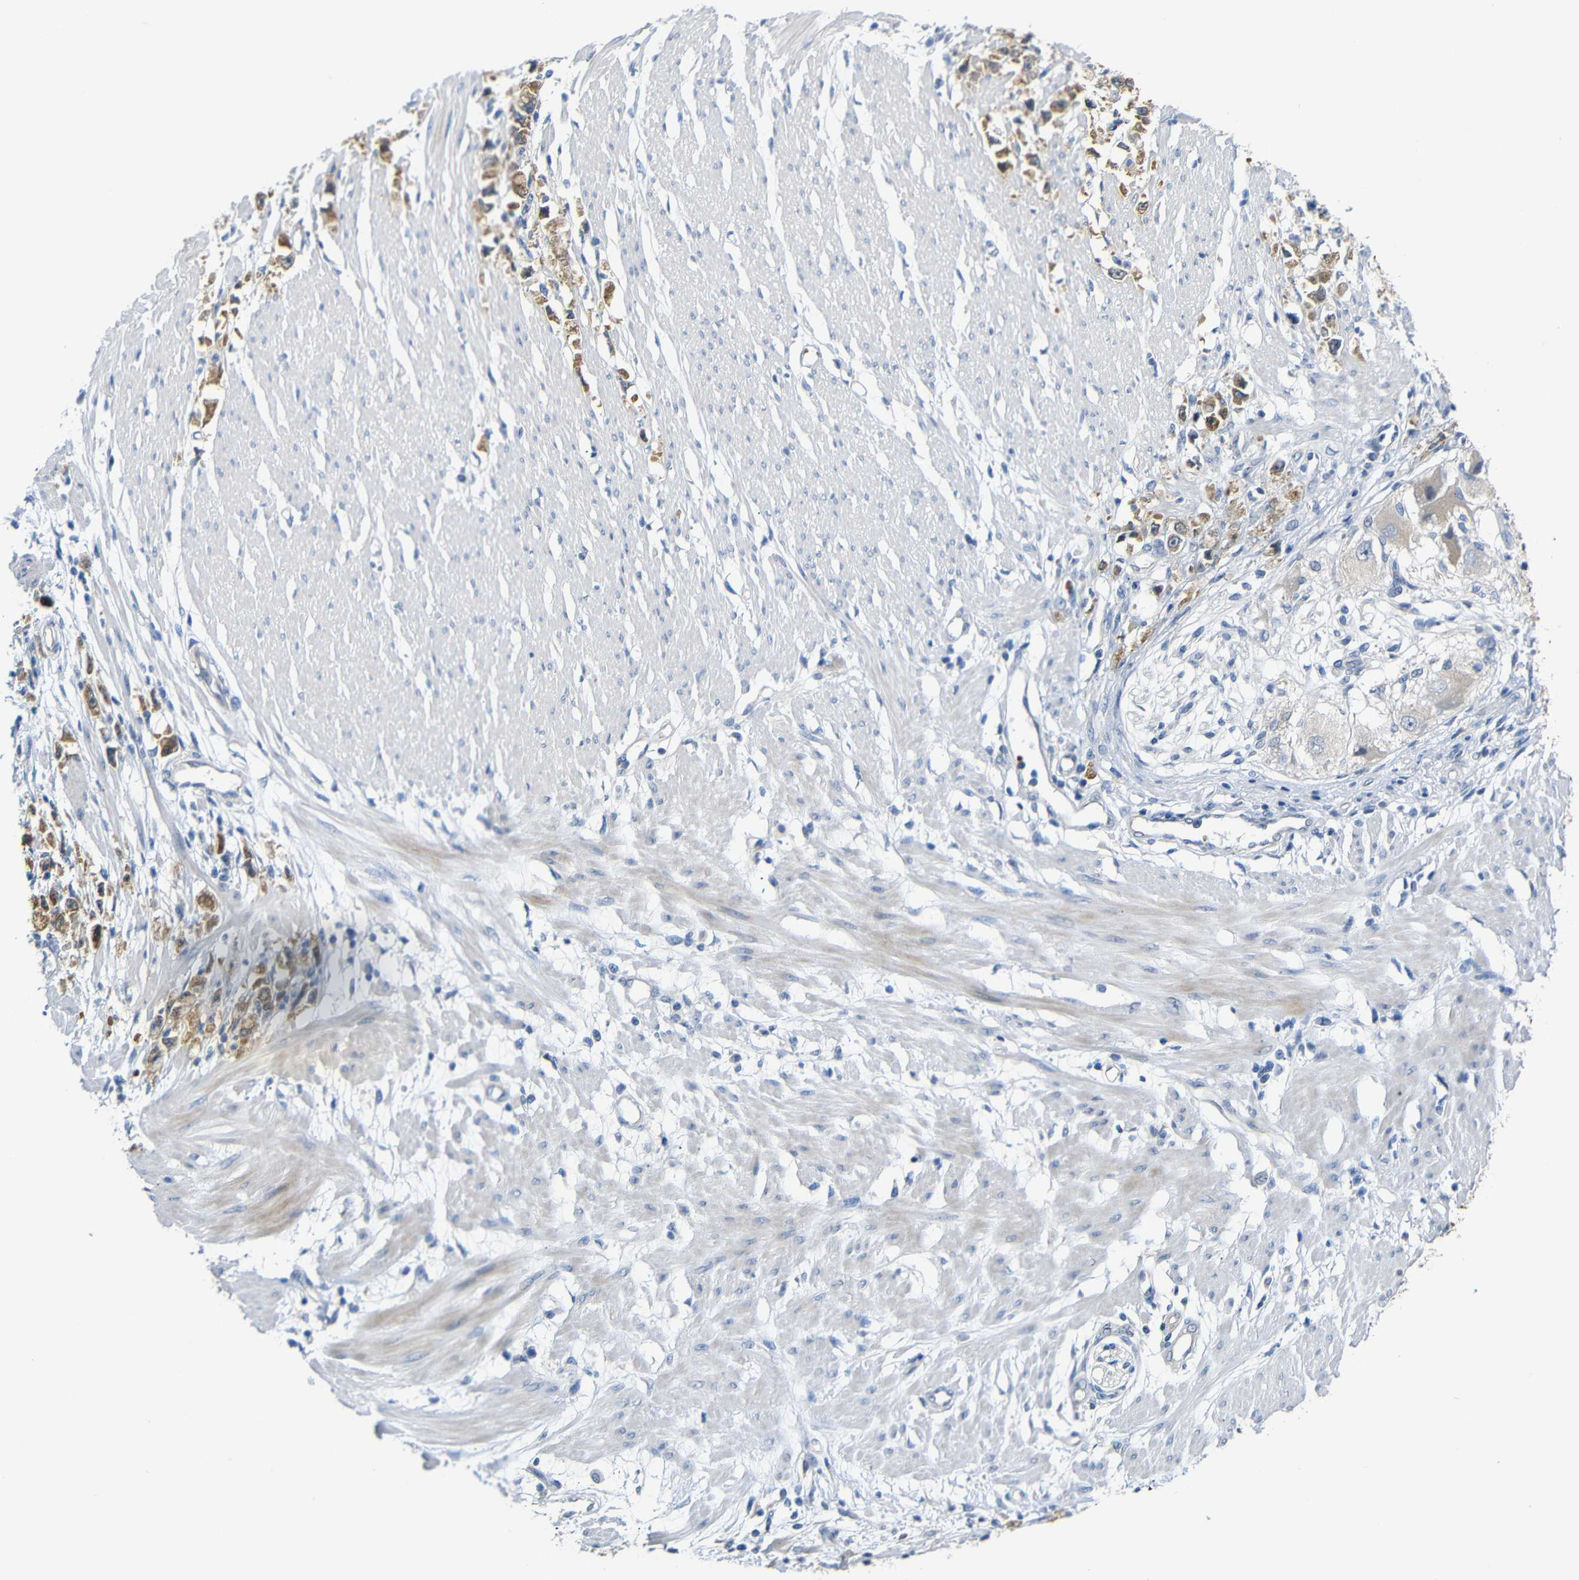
{"staining": {"intensity": "strong", "quantity": ">75%", "location": "cytoplasmic/membranous"}, "tissue": "stomach cancer", "cell_type": "Tumor cells", "image_type": "cancer", "snomed": [{"axis": "morphology", "description": "Adenocarcinoma, NOS"}, {"axis": "topography", "description": "Stomach"}], "caption": "Immunohistochemistry (DAB) staining of stomach cancer (adenocarcinoma) reveals strong cytoplasmic/membranous protein positivity in approximately >75% of tumor cells.", "gene": "TBC1D32", "patient": {"sex": "female", "age": 59}}